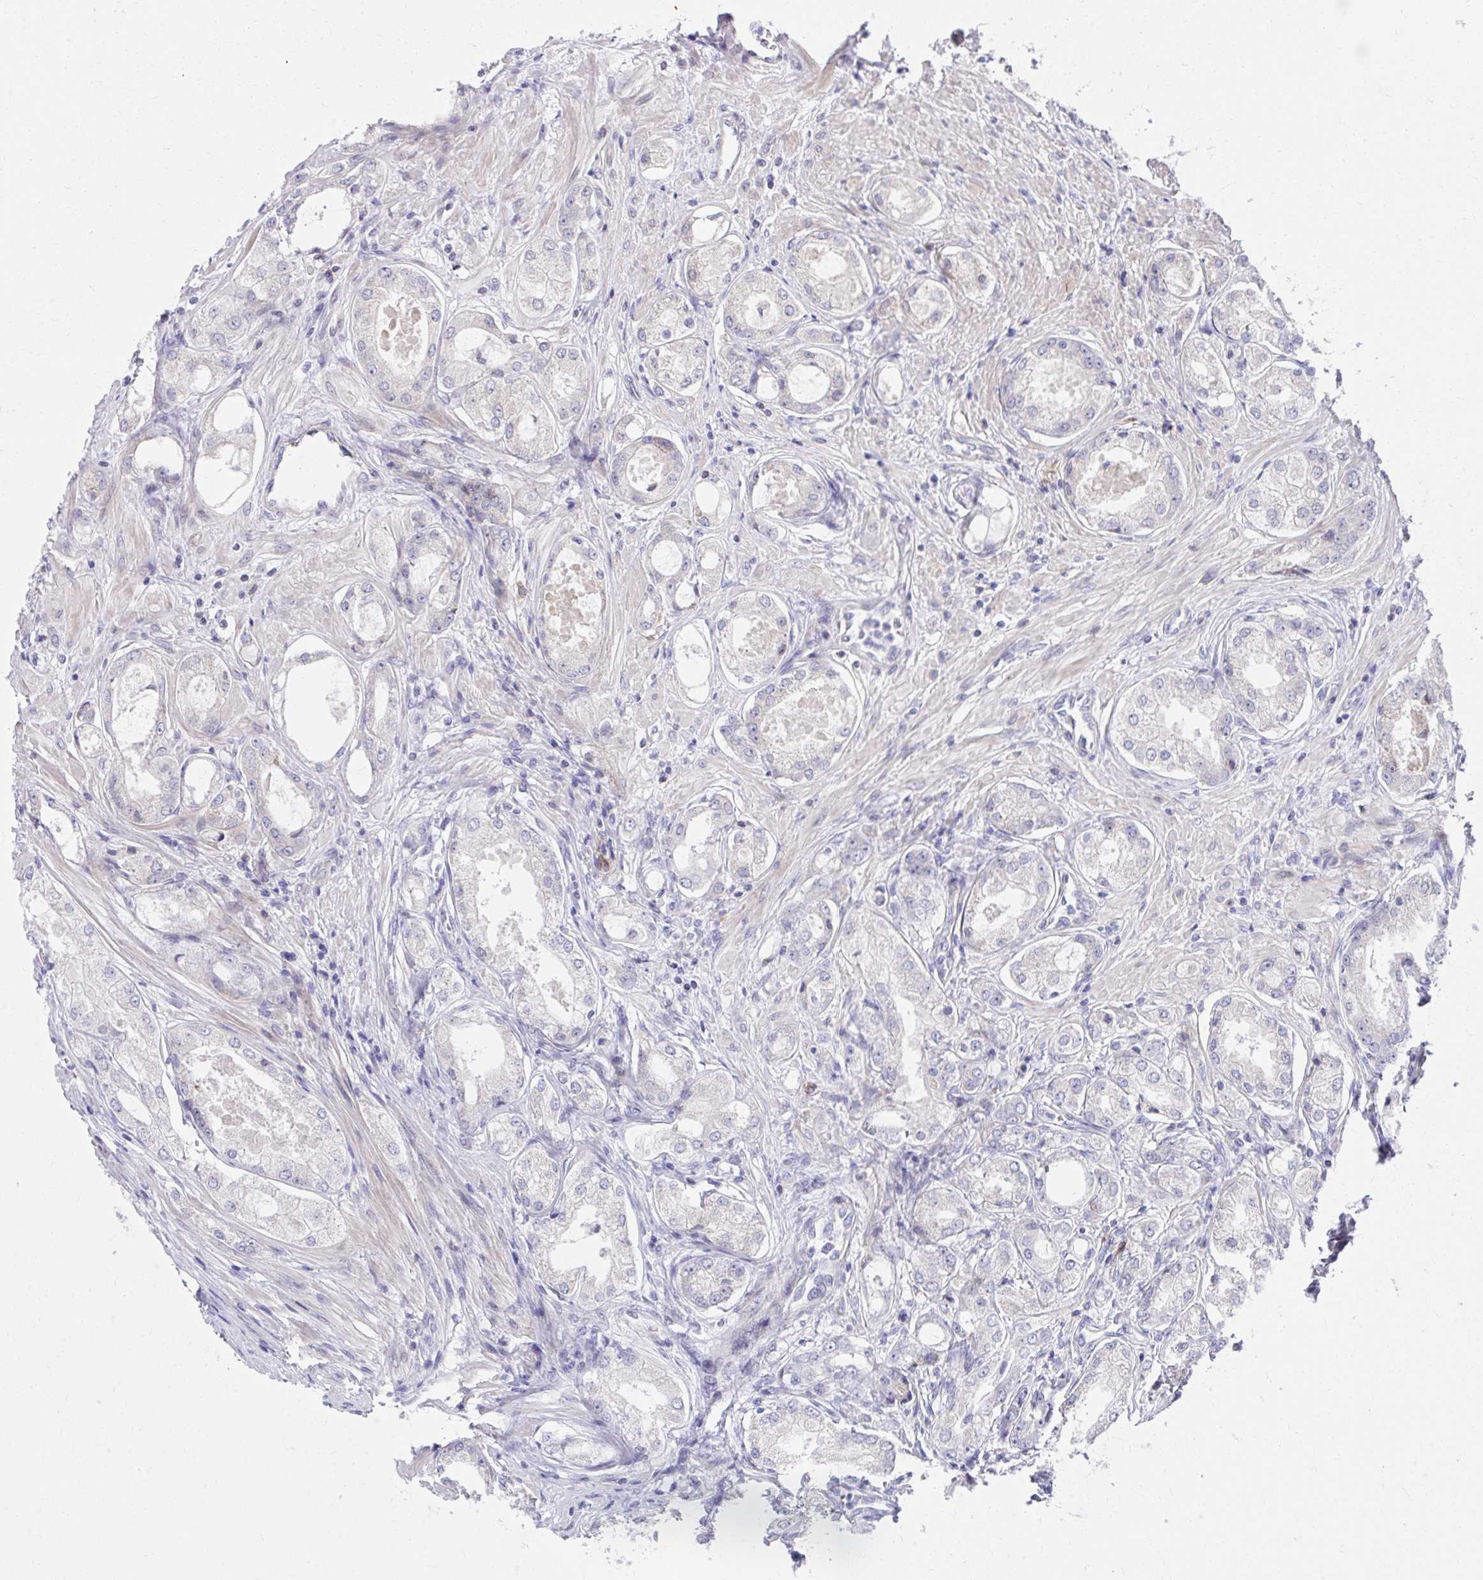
{"staining": {"intensity": "negative", "quantity": "none", "location": "none"}, "tissue": "prostate cancer", "cell_type": "Tumor cells", "image_type": "cancer", "snomed": [{"axis": "morphology", "description": "Adenocarcinoma, Low grade"}, {"axis": "topography", "description": "Prostate"}], "caption": "Tumor cells are negative for protein expression in human prostate adenocarcinoma (low-grade).", "gene": "SLAMF7", "patient": {"sex": "male", "age": 68}}